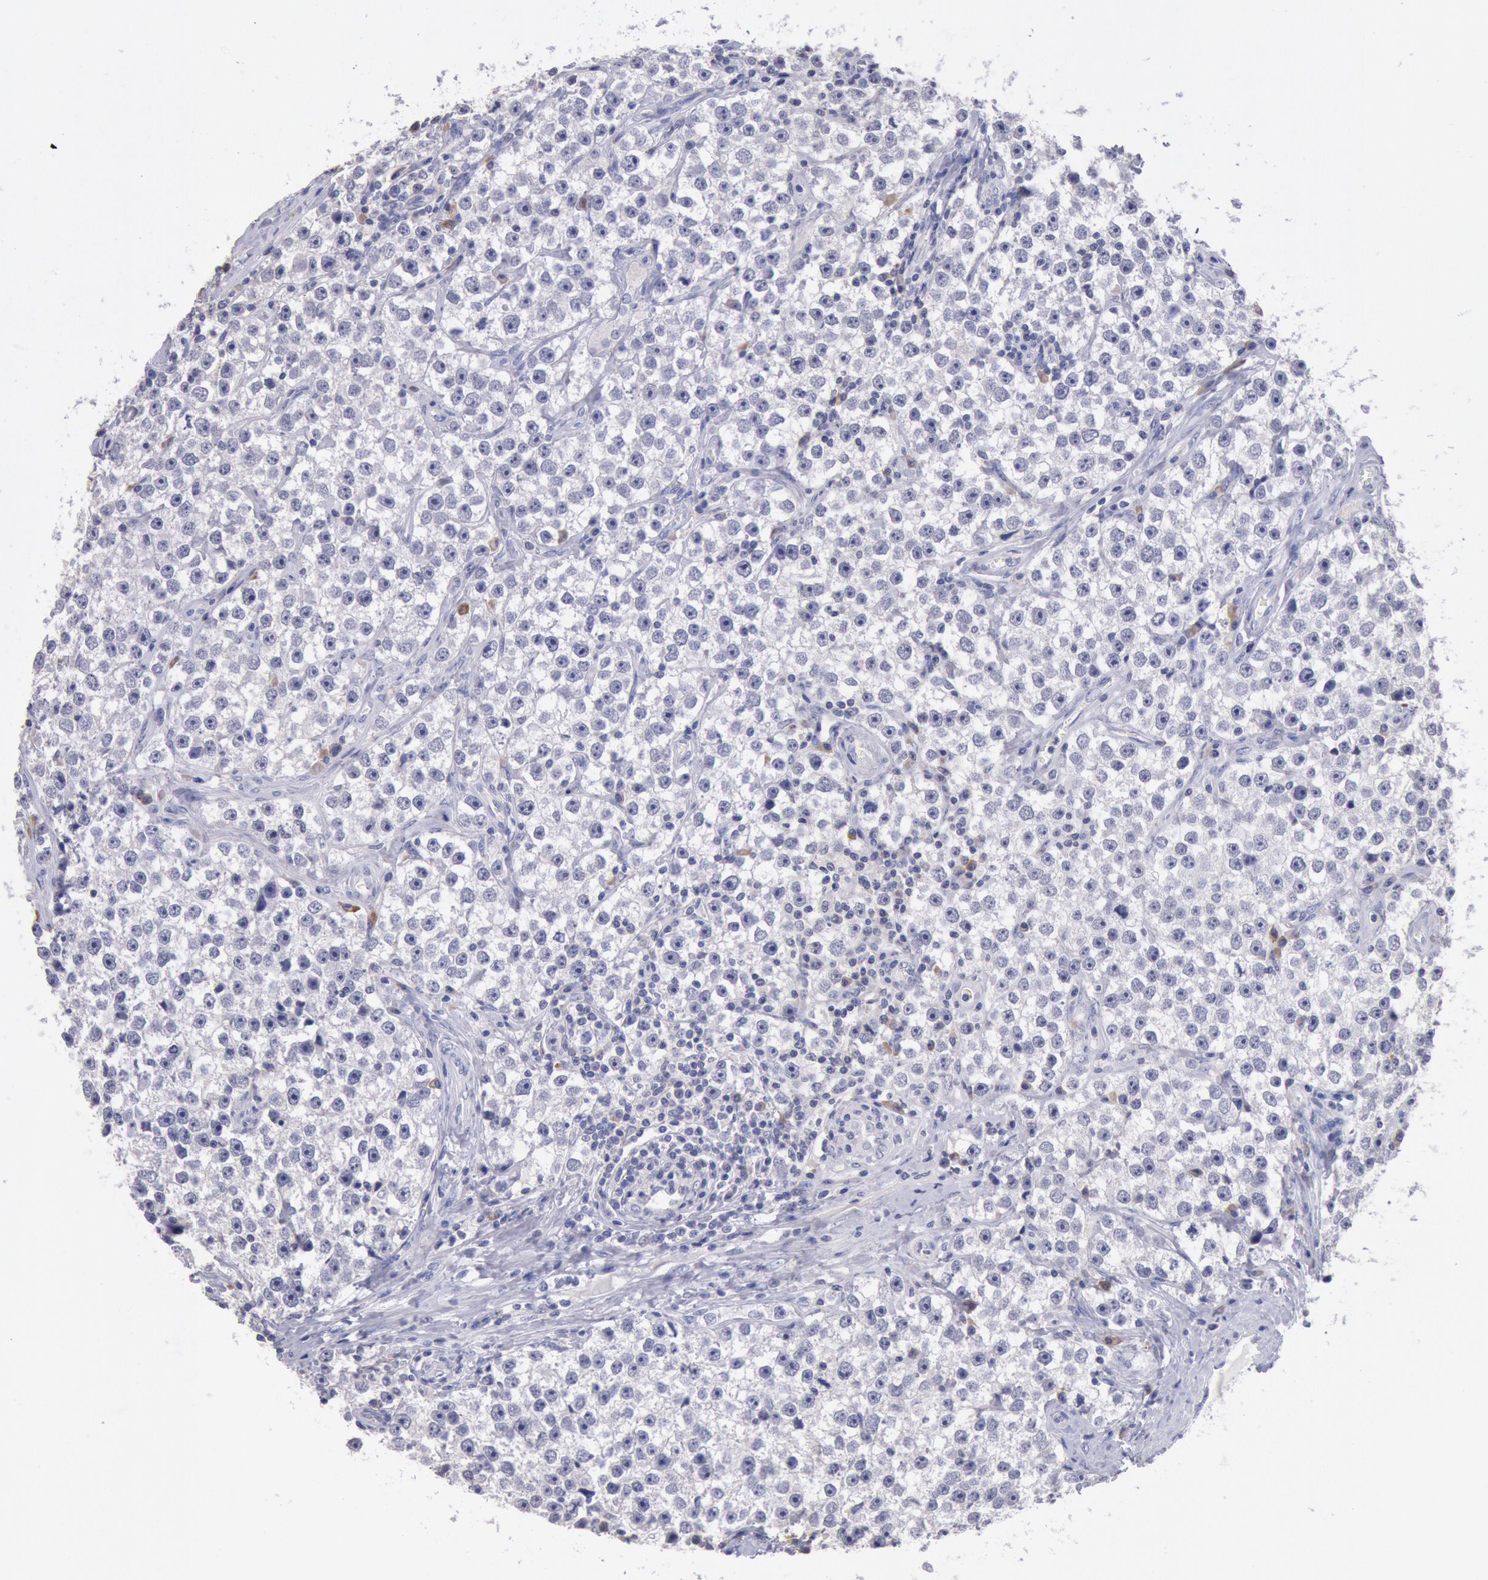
{"staining": {"intensity": "negative", "quantity": "none", "location": "none"}, "tissue": "testis cancer", "cell_type": "Tumor cells", "image_type": "cancer", "snomed": [{"axis": "morphology", "description": "Seminoma, NOS"}, {"axis": "topography", "description": "Testis"}], "caption": "Immunohistochemistry photomicrograph of neoplastic tissue: human testis cancer (seminoma) stained with DAB (3,3'-diaminobenzidine) shows no significant protein expression in tumor cells.", "gene": "GAL3ST1", "patient": {"sex": "male", "age": 32}}